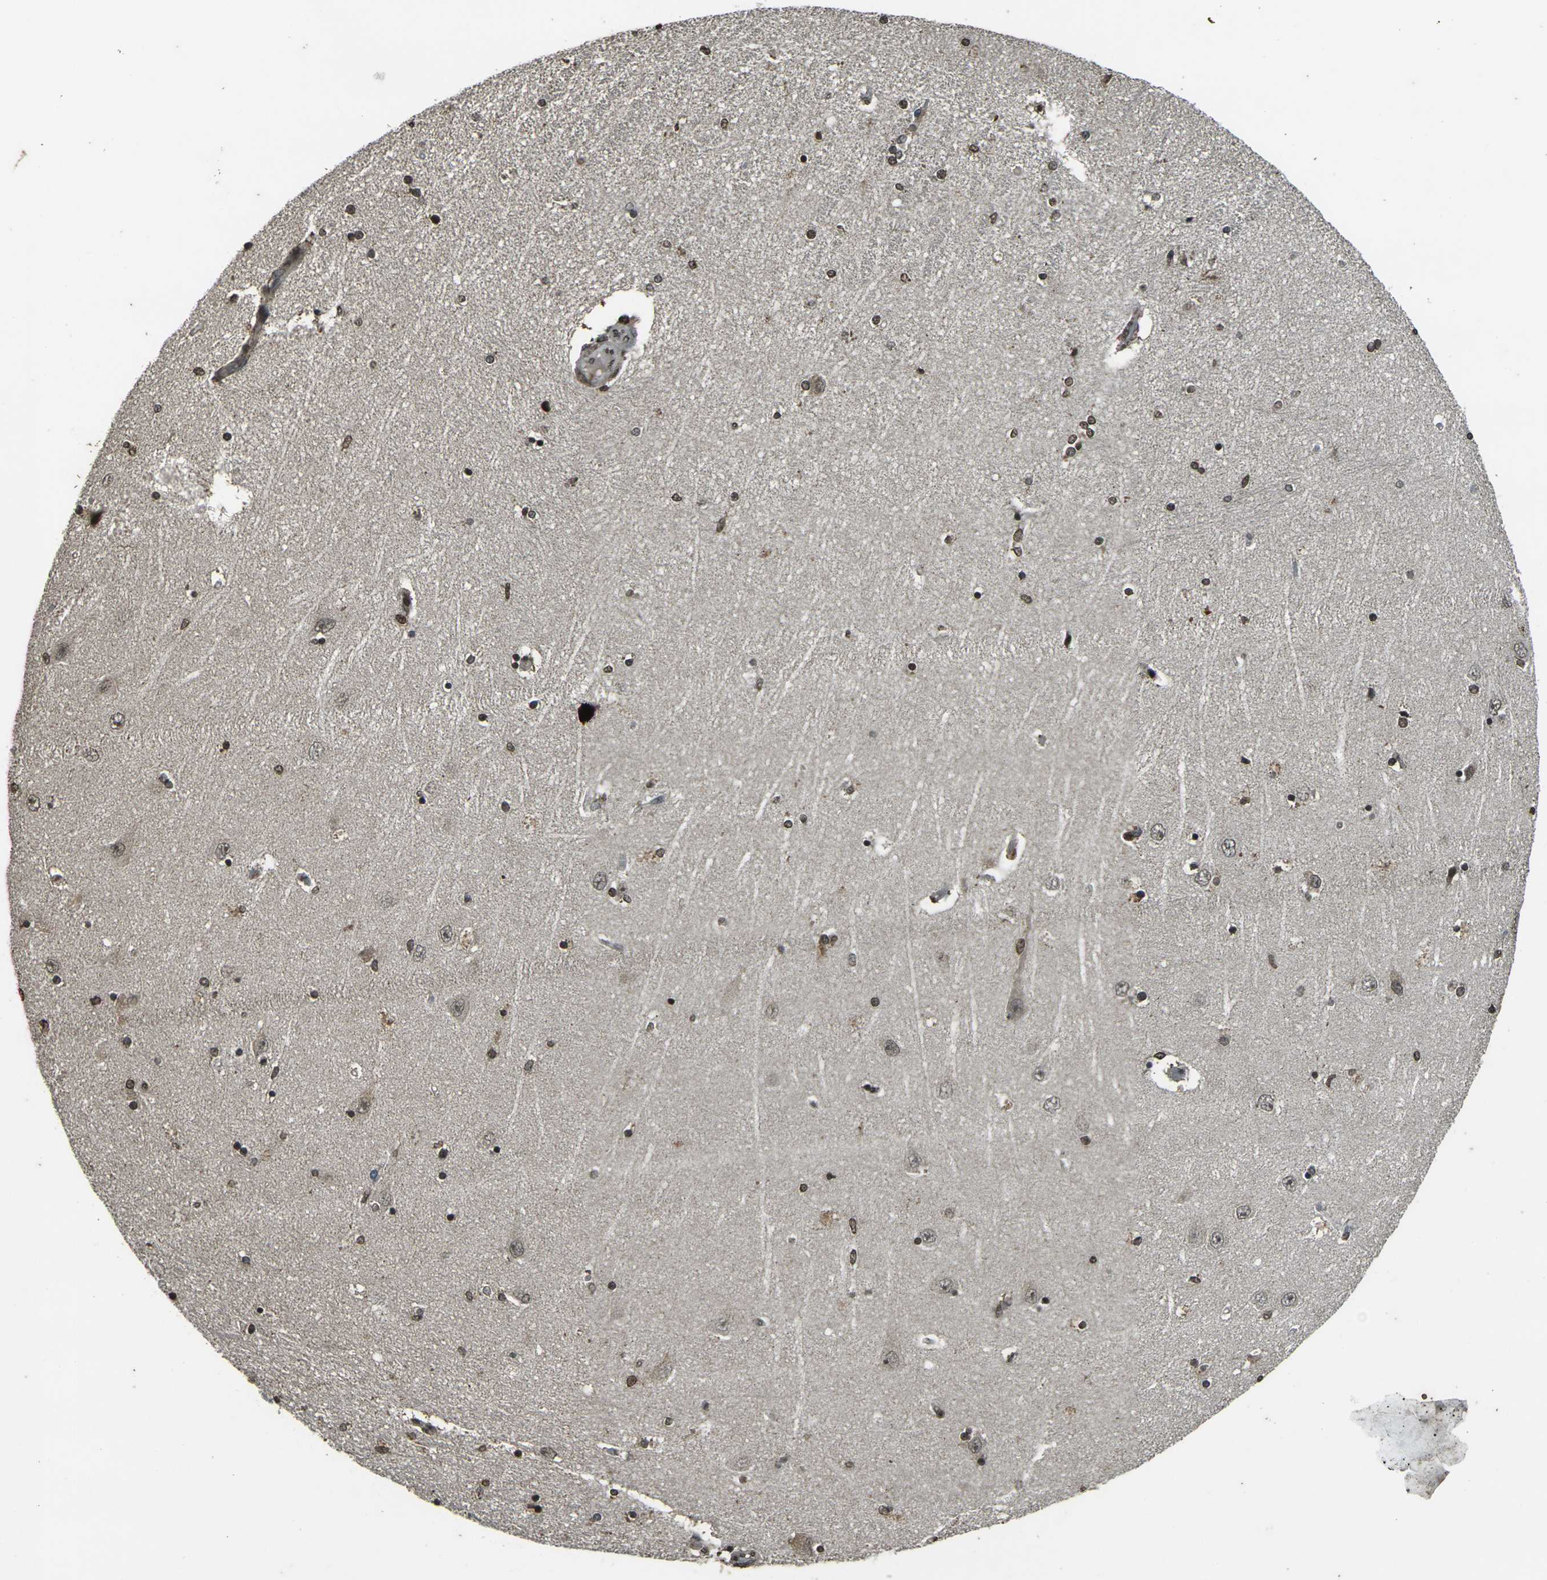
{"staining": {"intensity": "moderate", "quantity": ">75%", "location": "nuclear"}, "tissue": "hippocampus", "cell_type": "Glial cells", "image_type": "normal", "snomed": [{"axis": "morphology", "description": "Normal tissue, NOS"}, {"axis": "topography", "description": "Hippocampus"}], "caption": "The micrograph displays staining of unremarkable hippocampus, revealing moderate nuclear protein expression (brown color) within glial cells.", "gene": "PRPF8", "patient": {"sex": "female", "age": 54}}